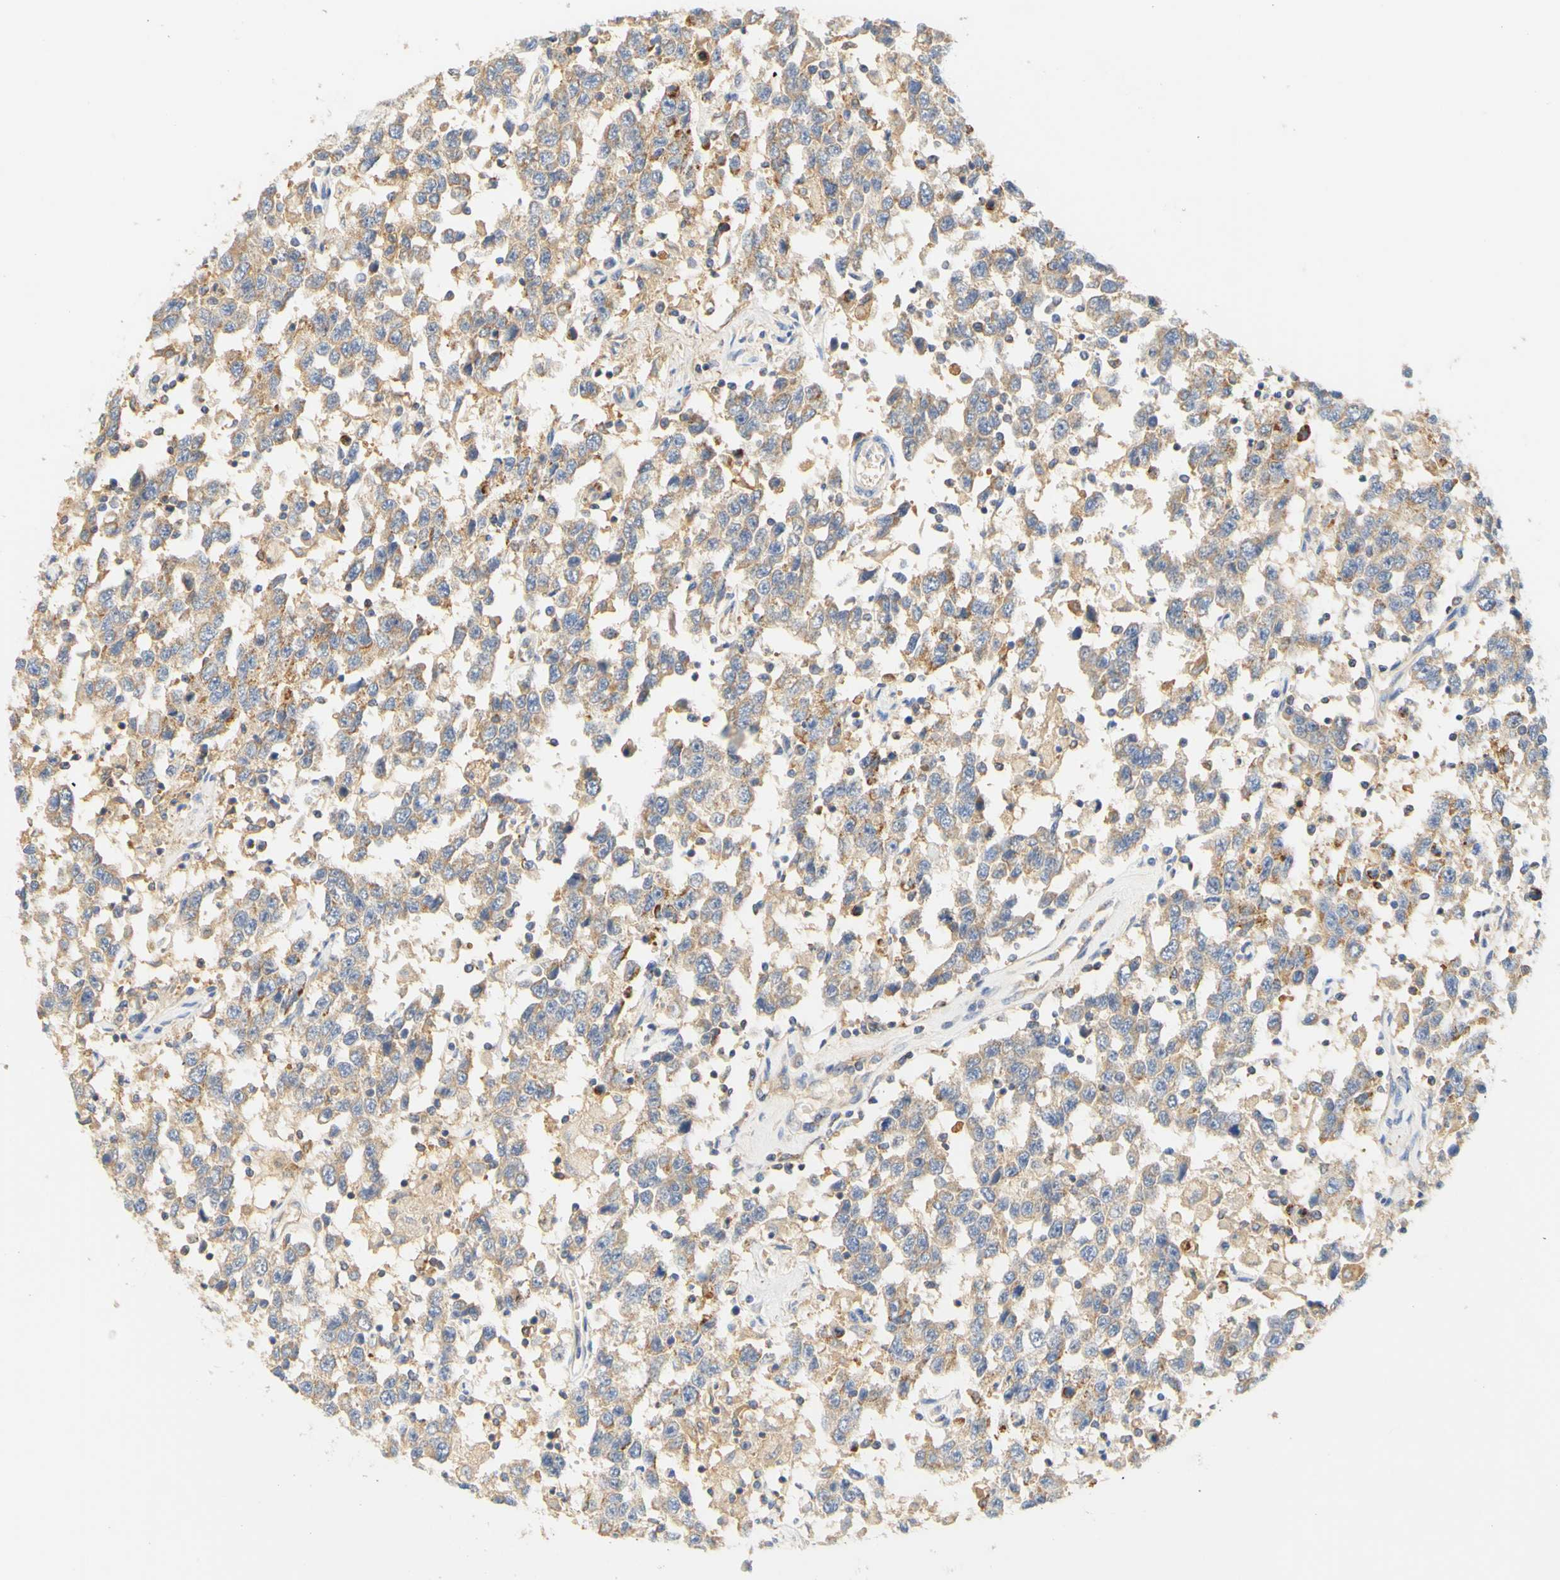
{"staining": {"intensity": "weak", "quantity": ">75%", "location": "cytoplasmic/membranous"}, "tissue": "testis cancer", "cell_type": "Tumor cells", "image_type": "cancer", "snomed": [{"axis": "morphology", "description": "Seminoma, NOS"}, {"axis": "topography", "description": "Testis"}], "caption": "A brown stain highlights weak cytoplasmic/membranous staining of a protein in testis cancer tumor cells.", "gene": "PCDH7", "patient": {"sex": "male", "age": 41}}